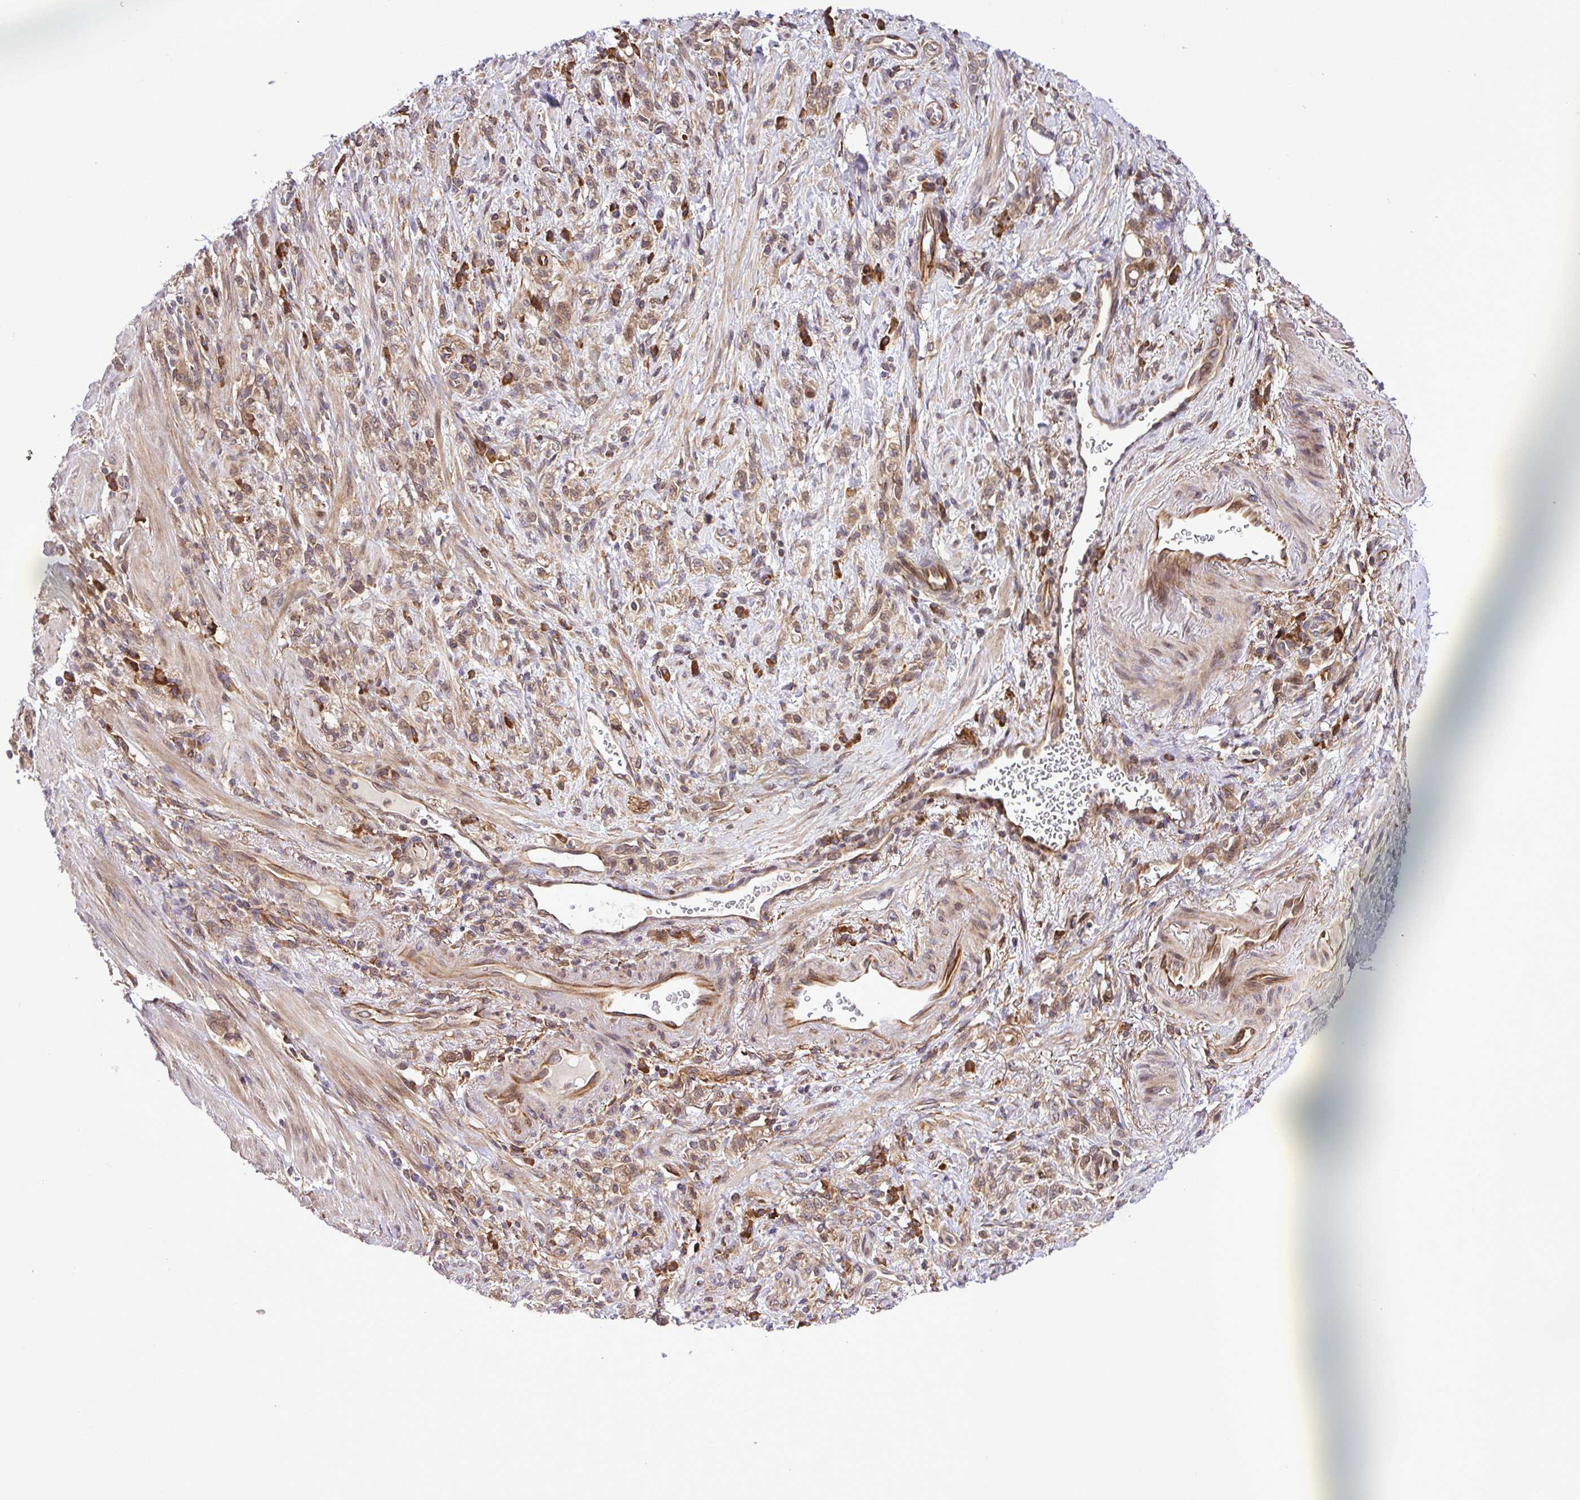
{"staining": {"intensity": "moderate", "quantity": ">75%", "location": "cytoplasmic/membranous"}, "tissue": "stomach cancer", "cell_type": "Tumor cells", "image_type": "cancer", "snomed": [{"axis": "morphology", "description": "Adenocarcinoma, NOS"}, {"axis": "topography", "description": "Stomach"}], "caption": "Protein expression analysis of human adenocarcinoma (stomach) reveals moderate cytoplasmic/membranous staining in approximately >75% of tumor cells.", "gene": "DLGAP4", "patient": {"sex": "male", "age": 77}}